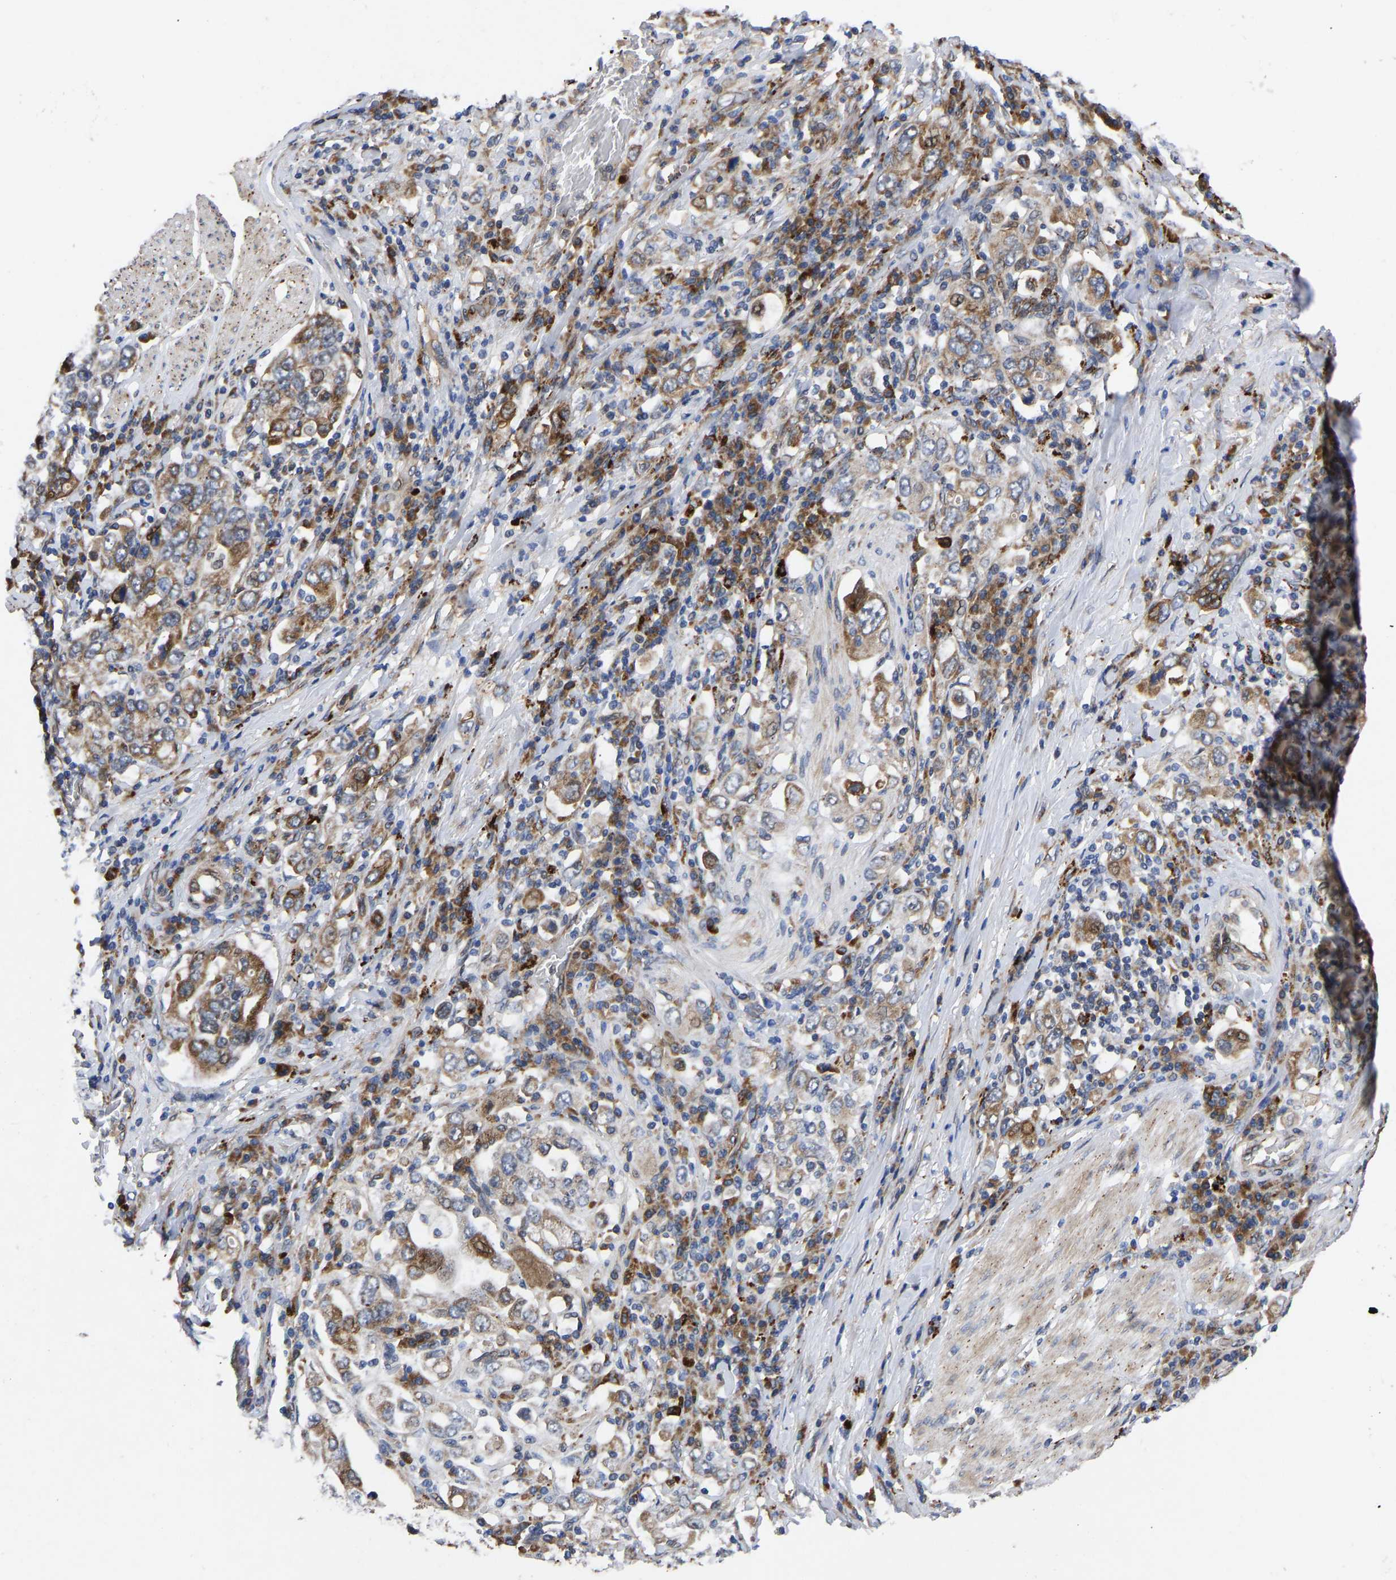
{"staining": {"intensity": "moderate", "quantity": ">75%", "location": "cytoplasmic/membranous"}, "tissue": "stomach cancer", "cell_type": "Tumor cells", "image_type": "cancer", "snomed": [{"axis": "morphology", "description": "Adenocarcinoma, NOS"}, {"axis": "topography", "description": "Stomach, upper"}], "caption": "This photomicrograph demonstrates stomach cancer stained with immunohistochemistry to label a protein in brown. The cytoplasmic/membranous of tumor cells show moderate positivity for the protein. Nuclei are counter-stained blue.", "gene": "TMEM38B", "patient": {"sex": "male", "age": 62}}